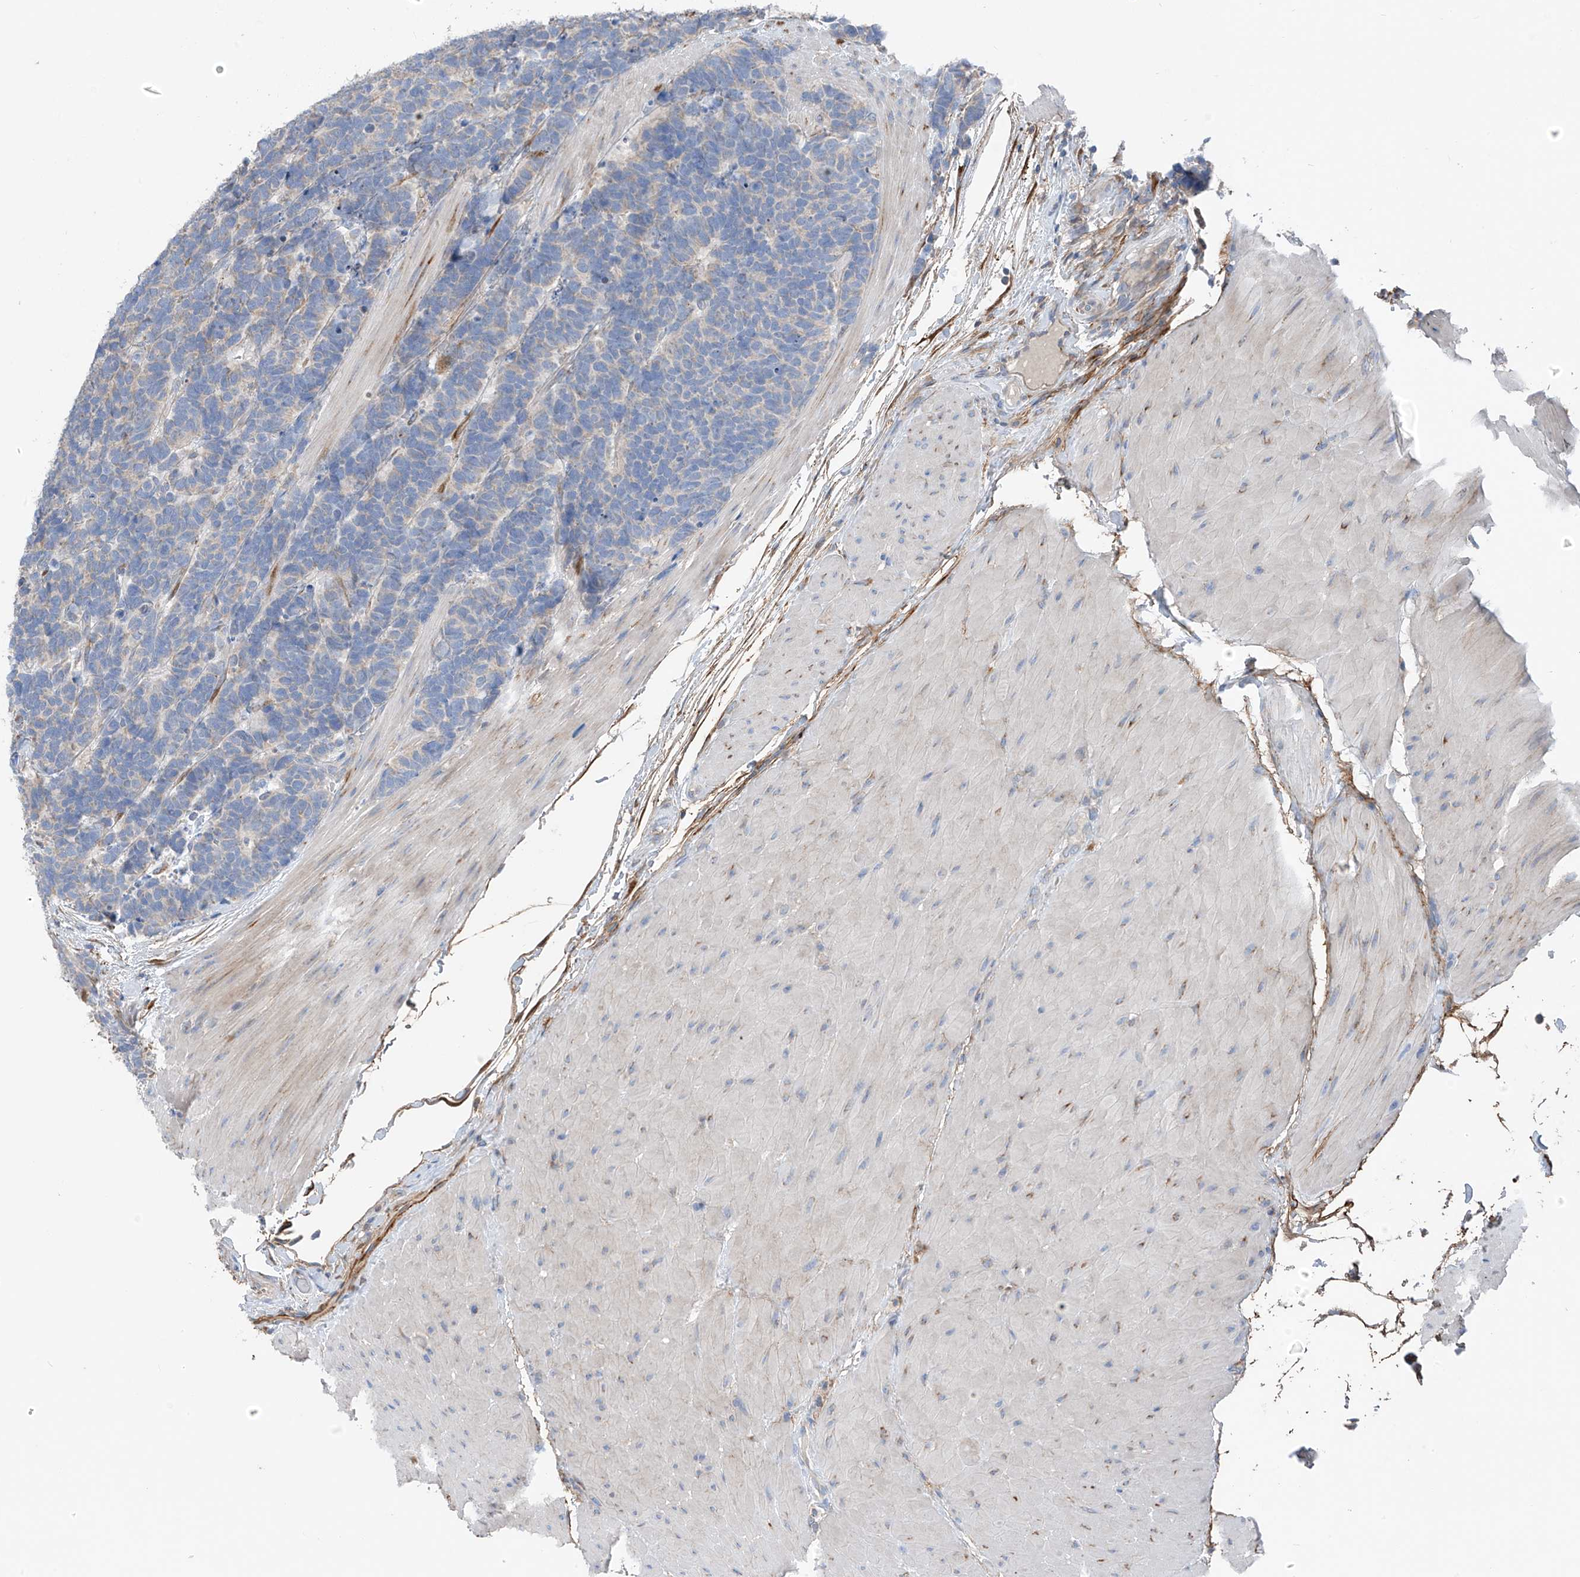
{"staining": {"intensity": "negative", "quantity": "none", "location": "none"}, "tissue": "carcinoid", "cell_type": "Tumor cells", "image_type": "cancer", "snomed": [{"axis": "morphology", "description": "Carcinoma, NOS"}, {"axis": "morphology", "description": "Carcinoid, malignant, NOS"}, {"axis": "topography", "description": "Urinary bladder"}], "caption": "Protein analysis of carcinoid shows no significant expression in tumor cells.", "gene": "GALNTL6", "patient": {"sex": "male", "age": 57}}